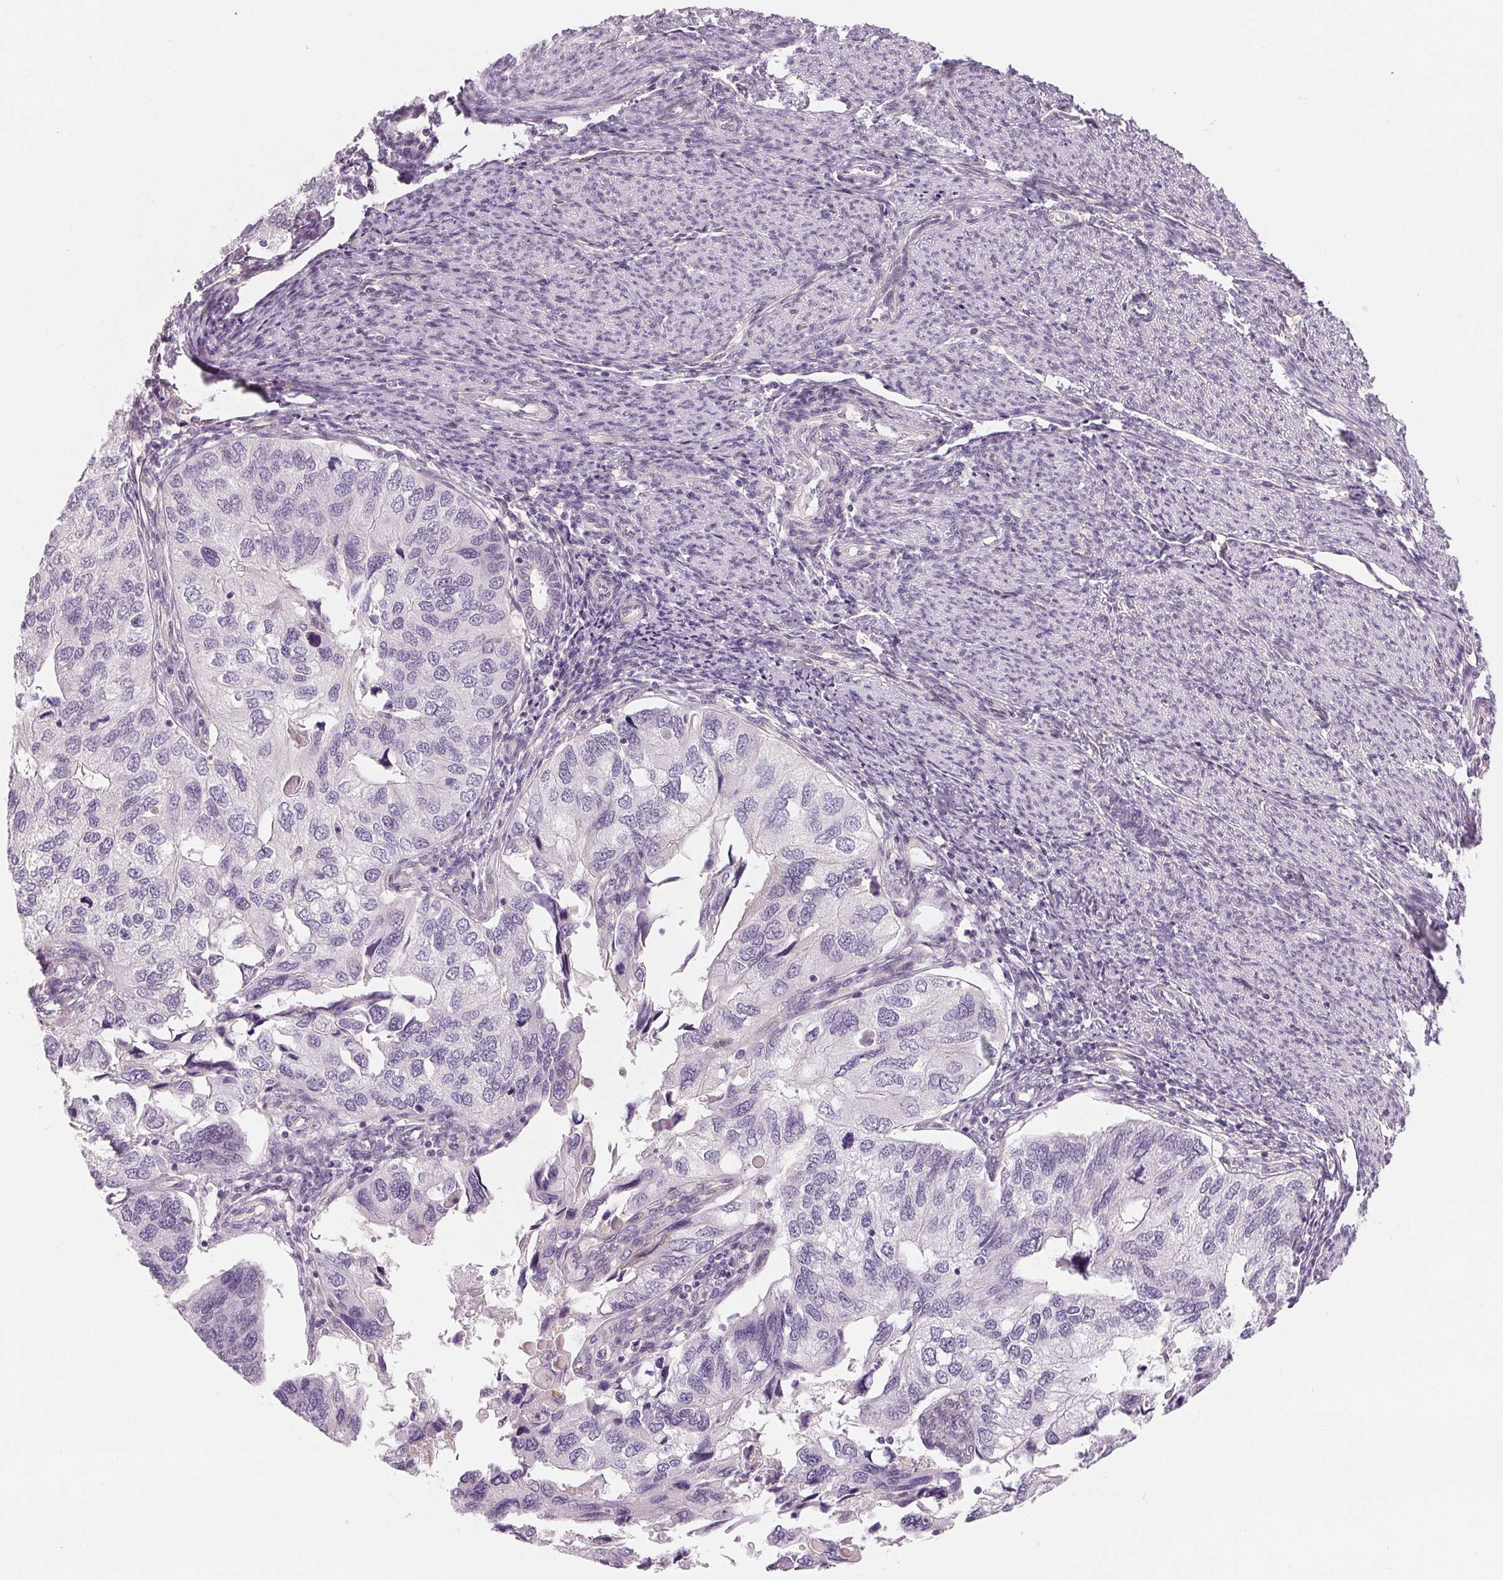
{"staining": {"intensity": "negative", "quantity": "none", "location": "none"}, "tissue": "endometrial cancer", "cell_type": "Tumor cells", "image_type": "cancer", "snomed": [{"axis": "morphology", "description": "Carcinoma, NOS"}, {"axis": "topography", "description": "Uterus"}], "caption": "The image displays no significant positivity in tumor cells of endometrial carcinoma. (IHC, brightfield microscopy, high magnification).", "gene": "CFC1", "patient": {"sex": "female", "age": 76}}